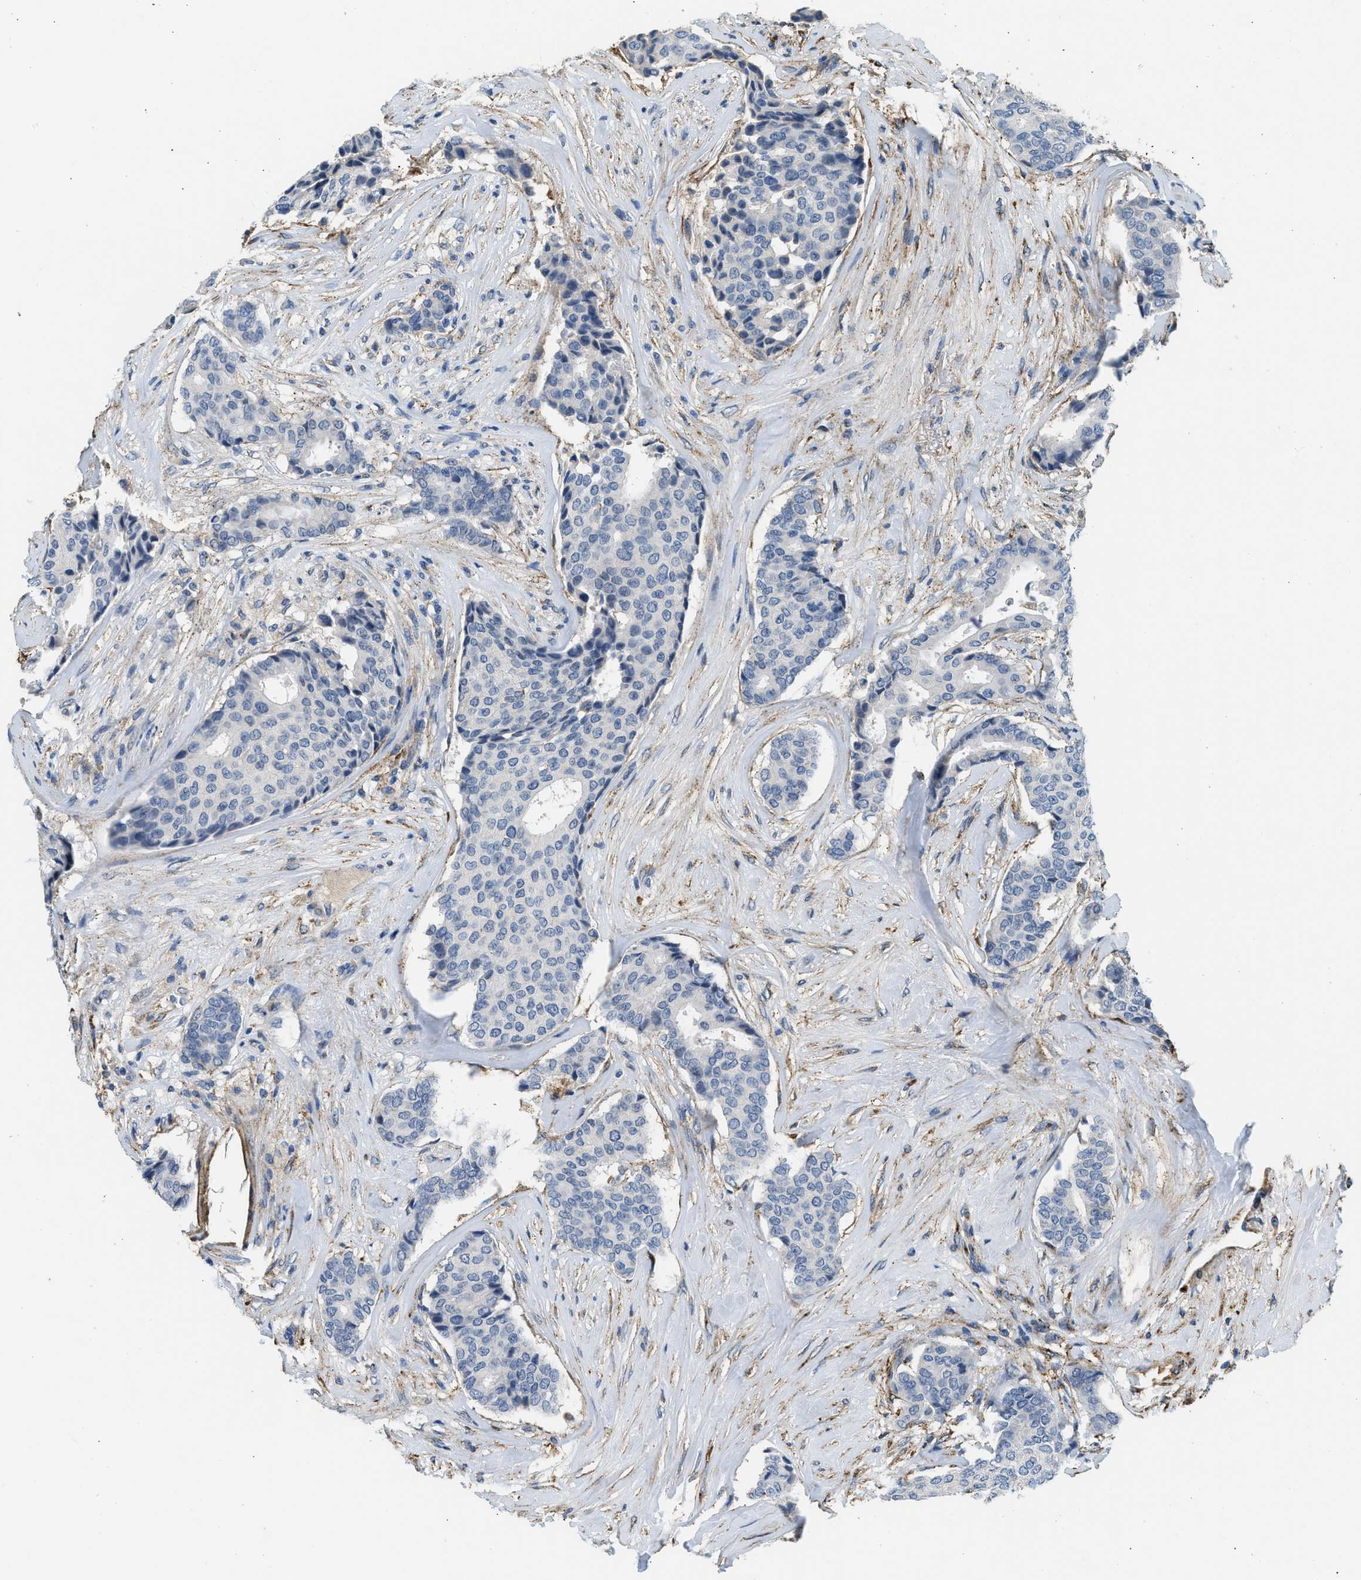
{"staining": {"intensity": "negative", "quantity": "none", "location": "none"}, "tissue": "breast cancer", "cell_type": "Tumor cells", "image_type": "cancer", "snomed": [{"axis": "morphology", "description": "Duct carcinoma"}, {"axis": "topography", "description": "Breast"}], "caption": "Tumor cells are negative for brown protein staining in breast cancer (intraductal carcinoma).", "gene": "LRP1", "patient": {"sex": "female", "age": 75}}